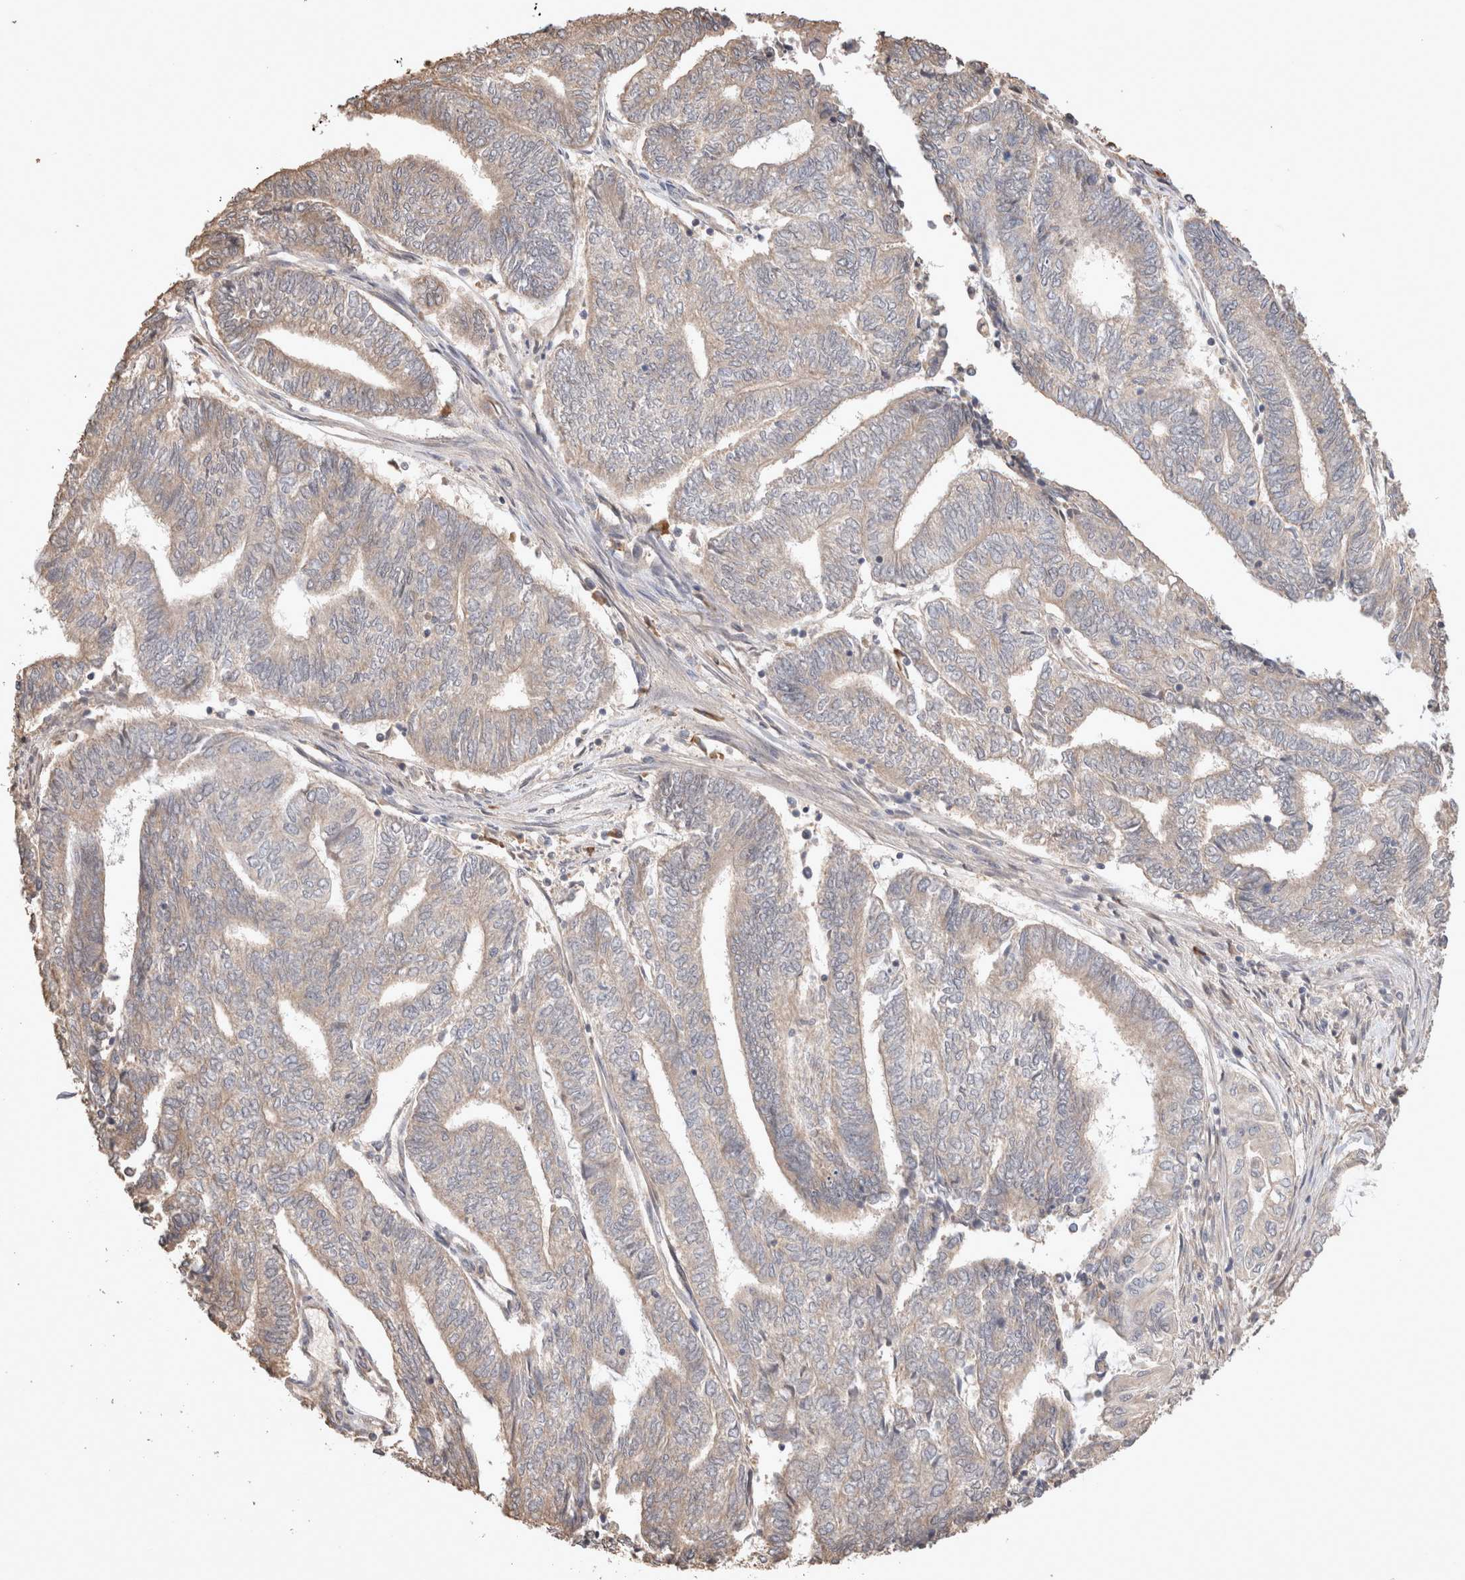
{"staining": {"intensity": "weak", "quantity": ">75%", "location": "cytoplasmic/membranous"}, "tissue": "endometrial cancer", "cell_type": "Tumor cells", "image_type": "cancer", "snomed": [{"axis": "morphology", "description": "Adenocarcinoma, NOS"}, {"axis": "topography", "description": "Uterus"}, {"axis": "topography", "description": "Endometrium"}], "caption": "Brown immunohistochemical staining in endometrial cancer demonstrates weak cytoplasmic/membranous staining in about >75% of tumor cells.", "gene": "HROB", "patient": {"sex": "female", "age": 70}}